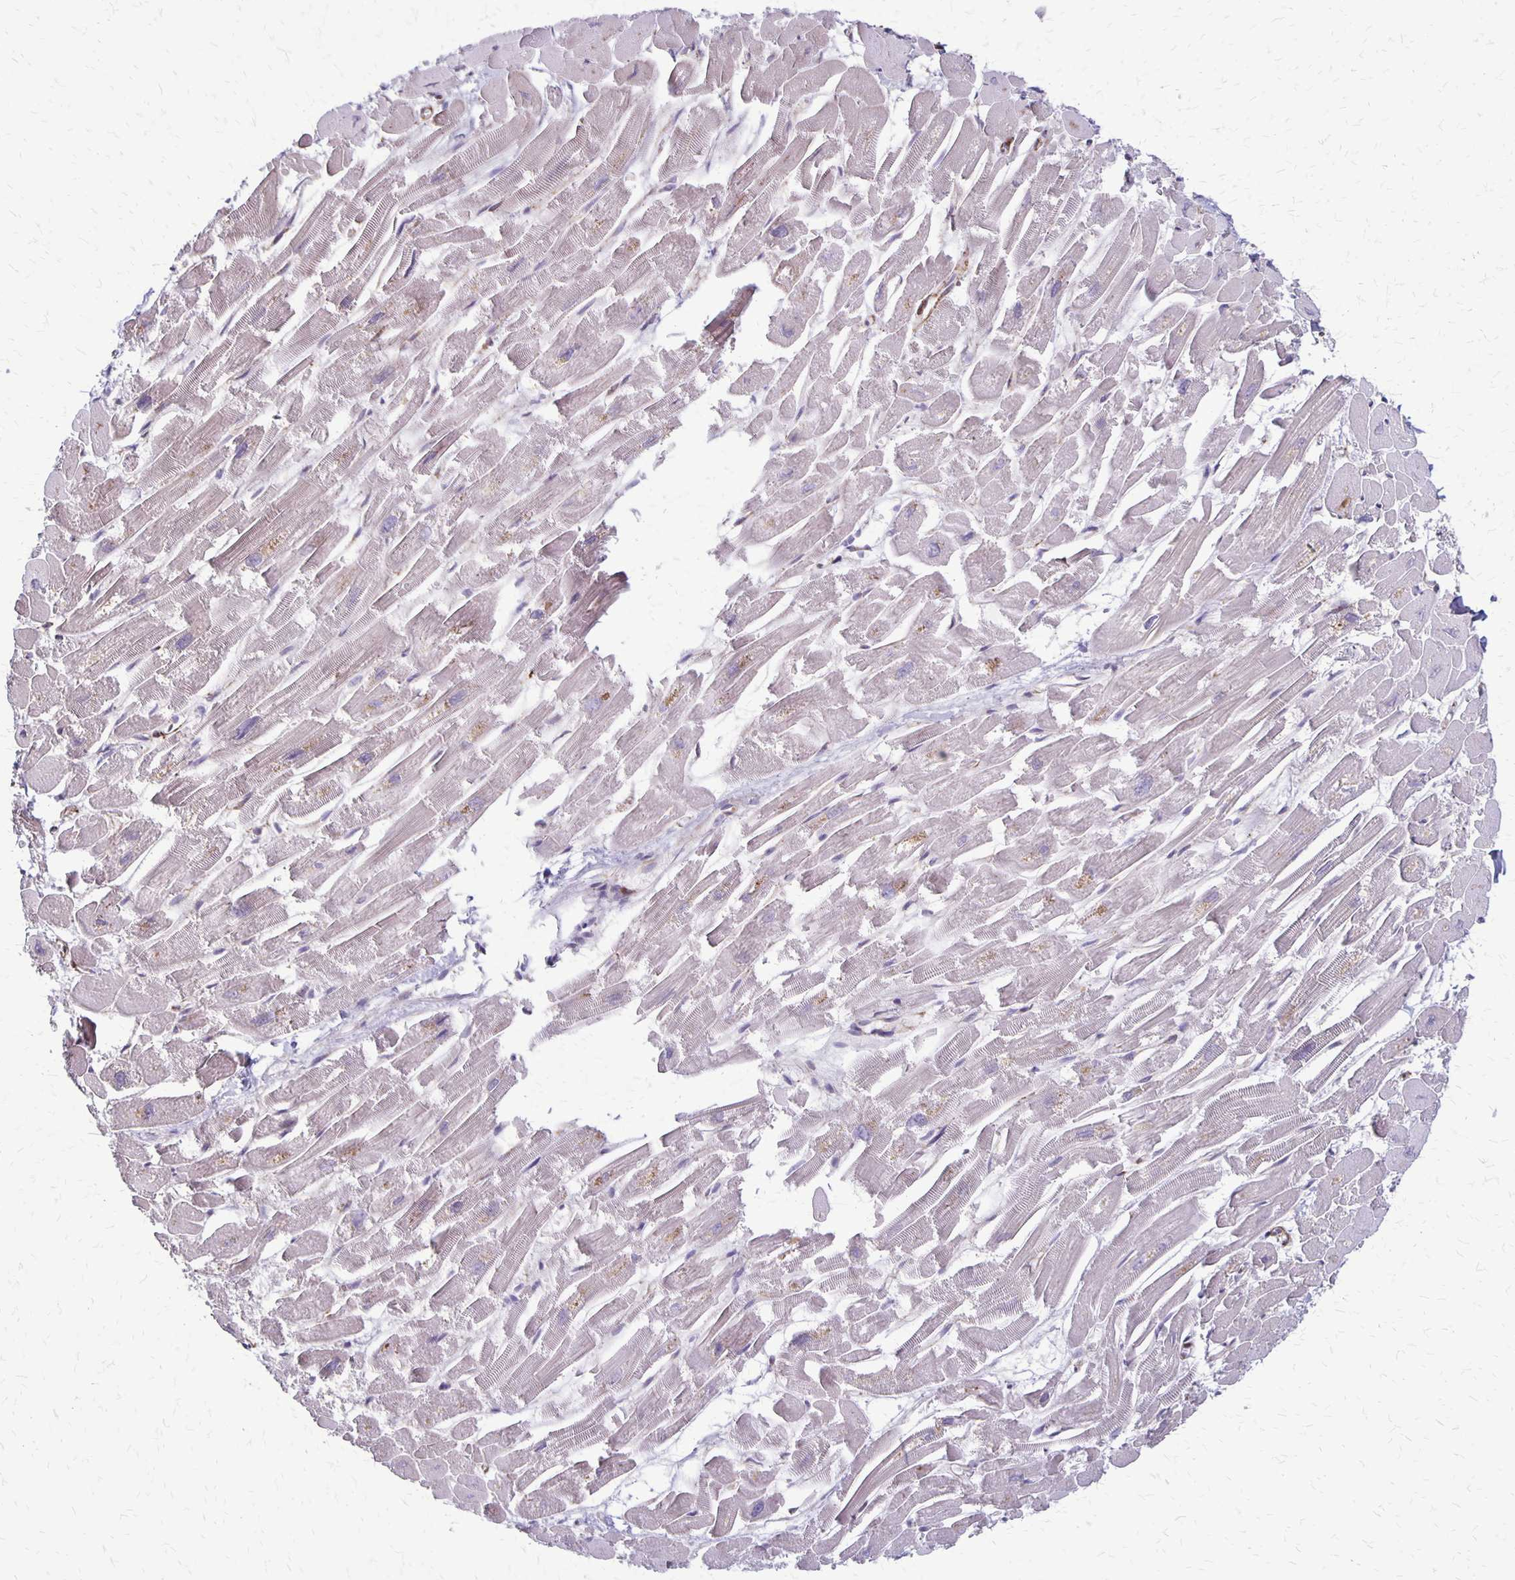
{"staining": {"intensity": "weak", "quantity": "25%-75%", "location": "cytoplasmic/membranous"}, "tissue": "heart muscle", "cell_type": "Cardiomyocytes", "image_type": "normal", "snomed": [{"axis": "morphology", "description": "Normal tissue, NOS"}, {"axis": "topography", "description": "Heart"}], "caption": "Human heart muscle stained with a brown dye exhibits weak cytoplasmic/membranous positive positivity in approximately 25%-75% of cardiomyocytes.", "gene": "SEPTIN5", "patient": {"sex": "male", "age": 54}}